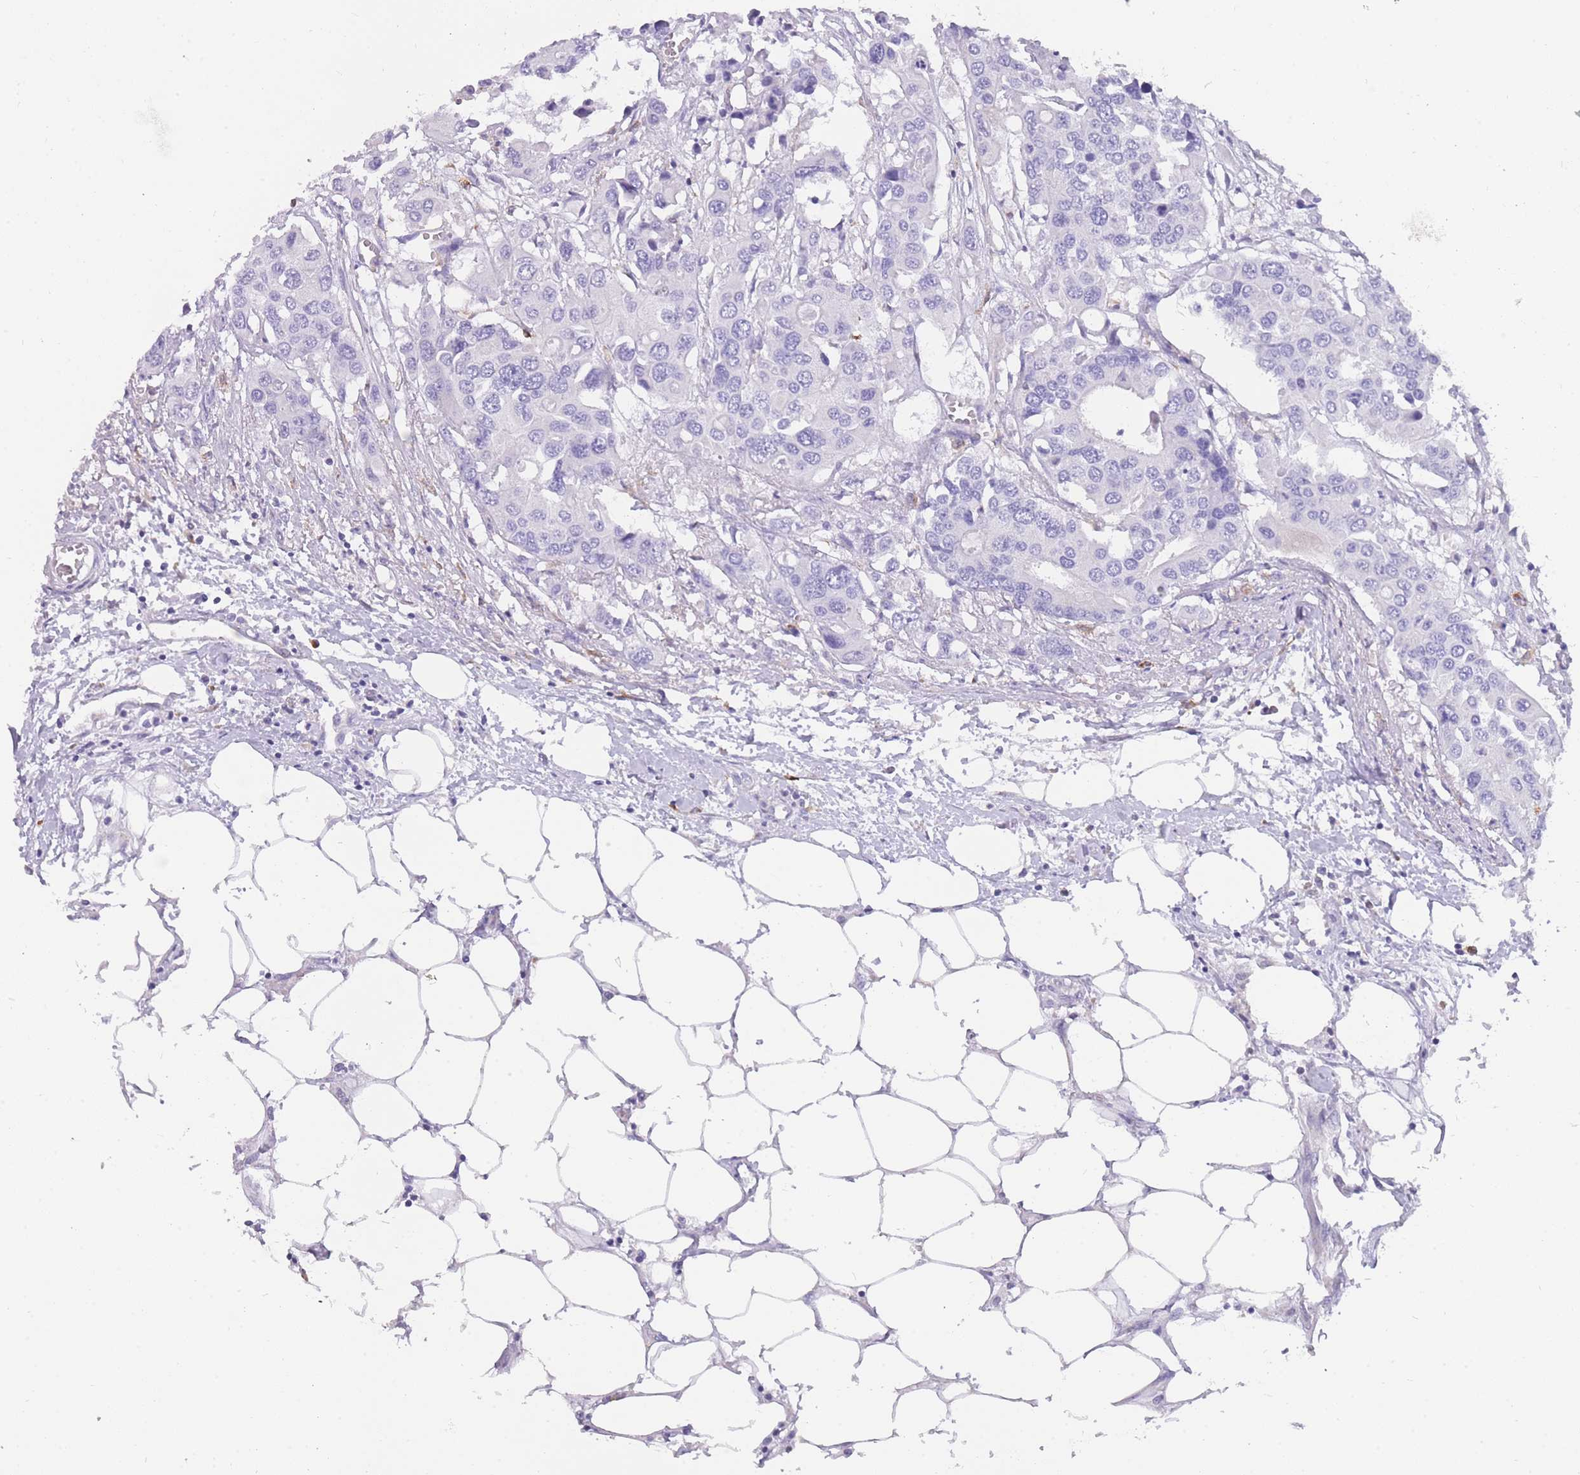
{"staining": {"intensity": "negative", "quantity": "none", "location": "none"}, "tissue": "colorectal cancer", "cell_type": "Tumor cells", "image_type": "cancer", "snomed": [{"axis": "morphology", "description": "Adenocarcinoma, NOS"}, {"axis": "topography", "description": "Colon"}], "caption": "Tumor cells show no significant protein expression in colorectal cancer.", "gene": "ZNF662", "patient": {"sex": "male", "age": 77}}